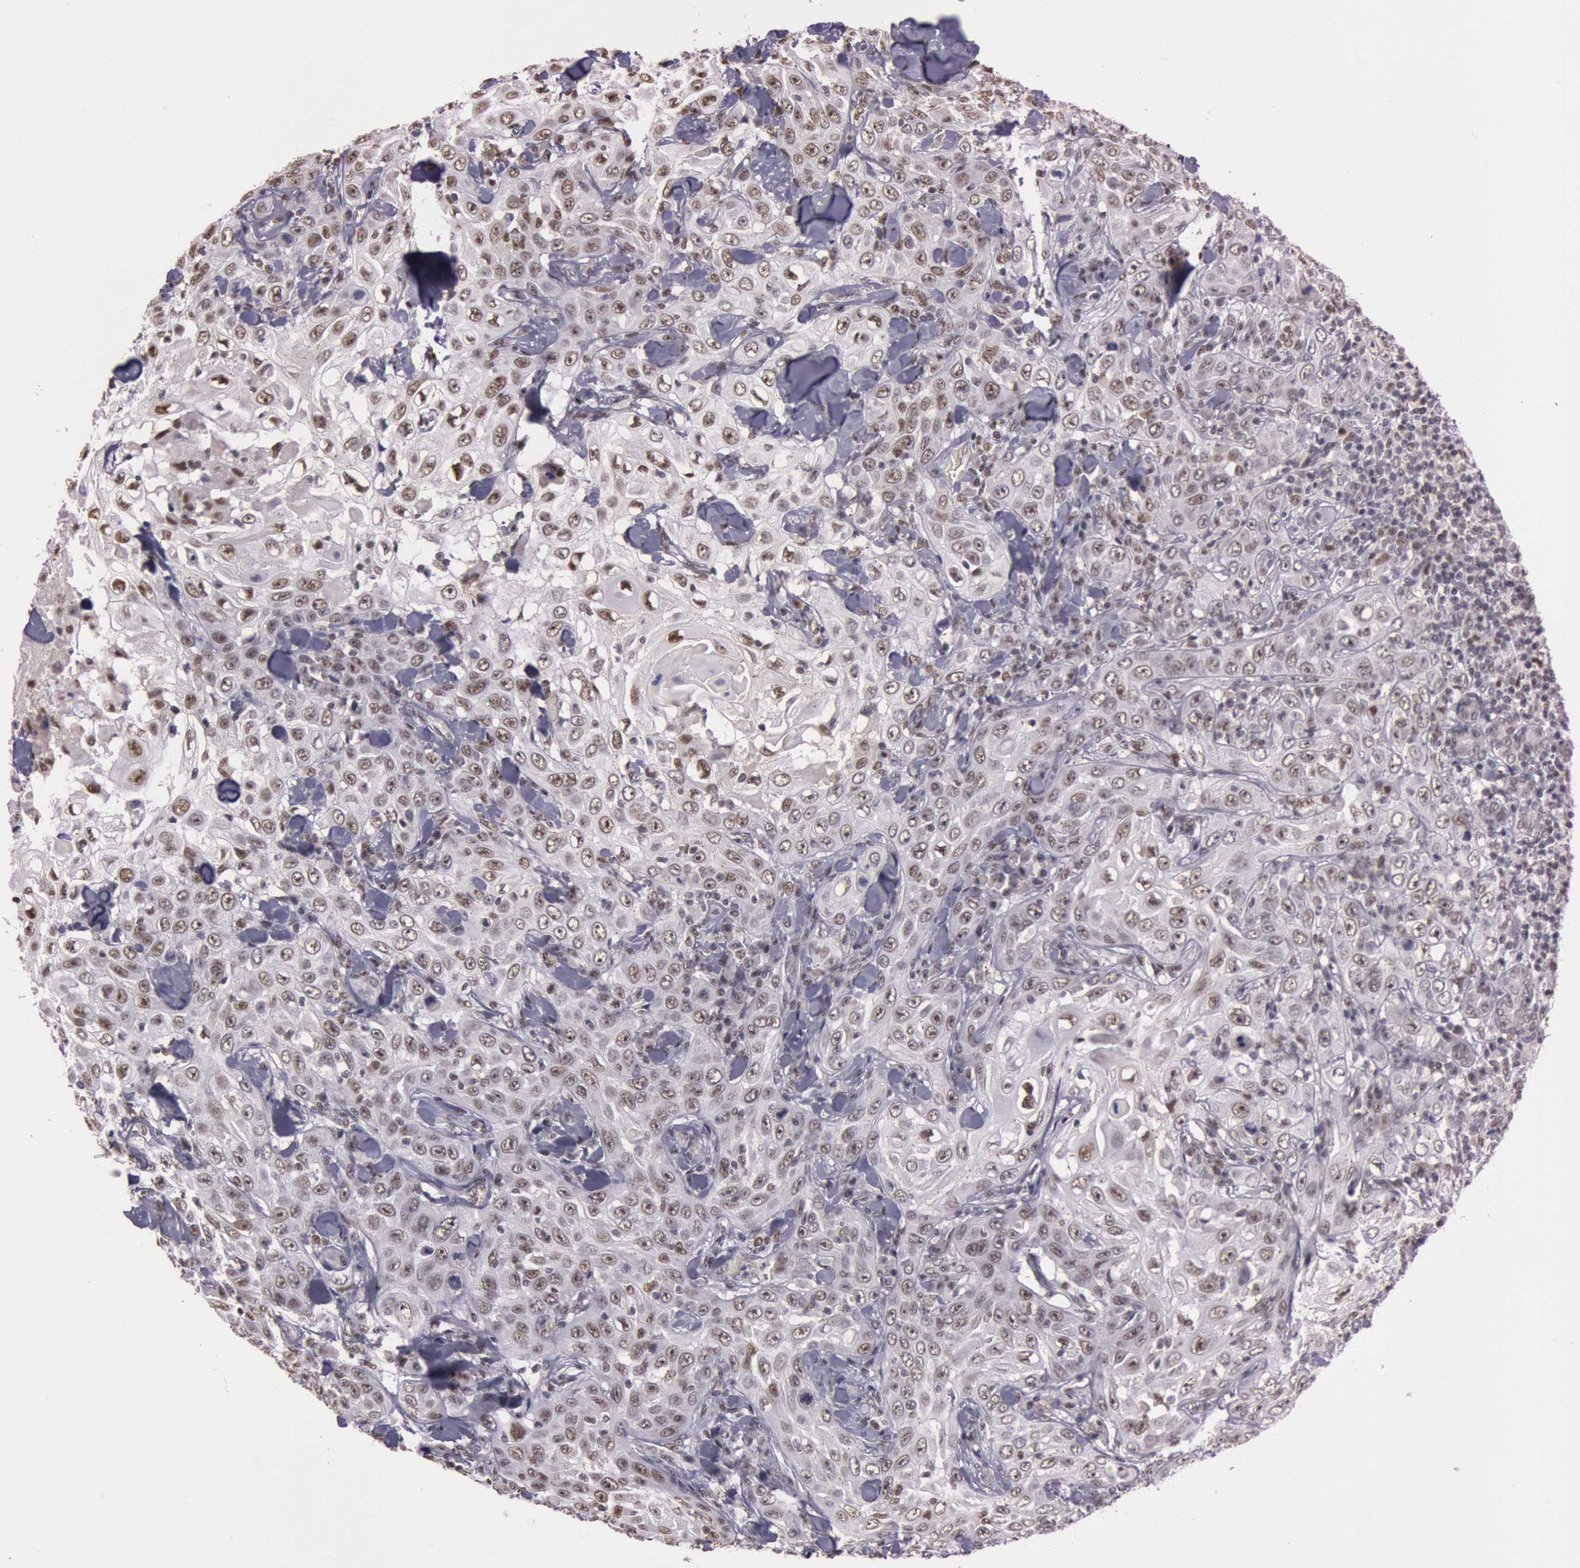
{"staining": {"intensity": "weak", "quantity": "25%-75%", "location": "nuclear"}, "tissue": "skin cancer", "cell_type": "Tumor cells", "image_type": "cancer", "snomed": [{"axis": "morphology", "description": "Squamous cell carcinoma, NOS"}, {"axis": "topography", "description": "Skin"}], "caption": "Protein expression analysis of human squamous cell carcinoma (skin) reveals weak nuclear staining in about 25%-75% of tumor cells.", "gene": "TASL", "patient": {"sex": "male", "age": 84}}